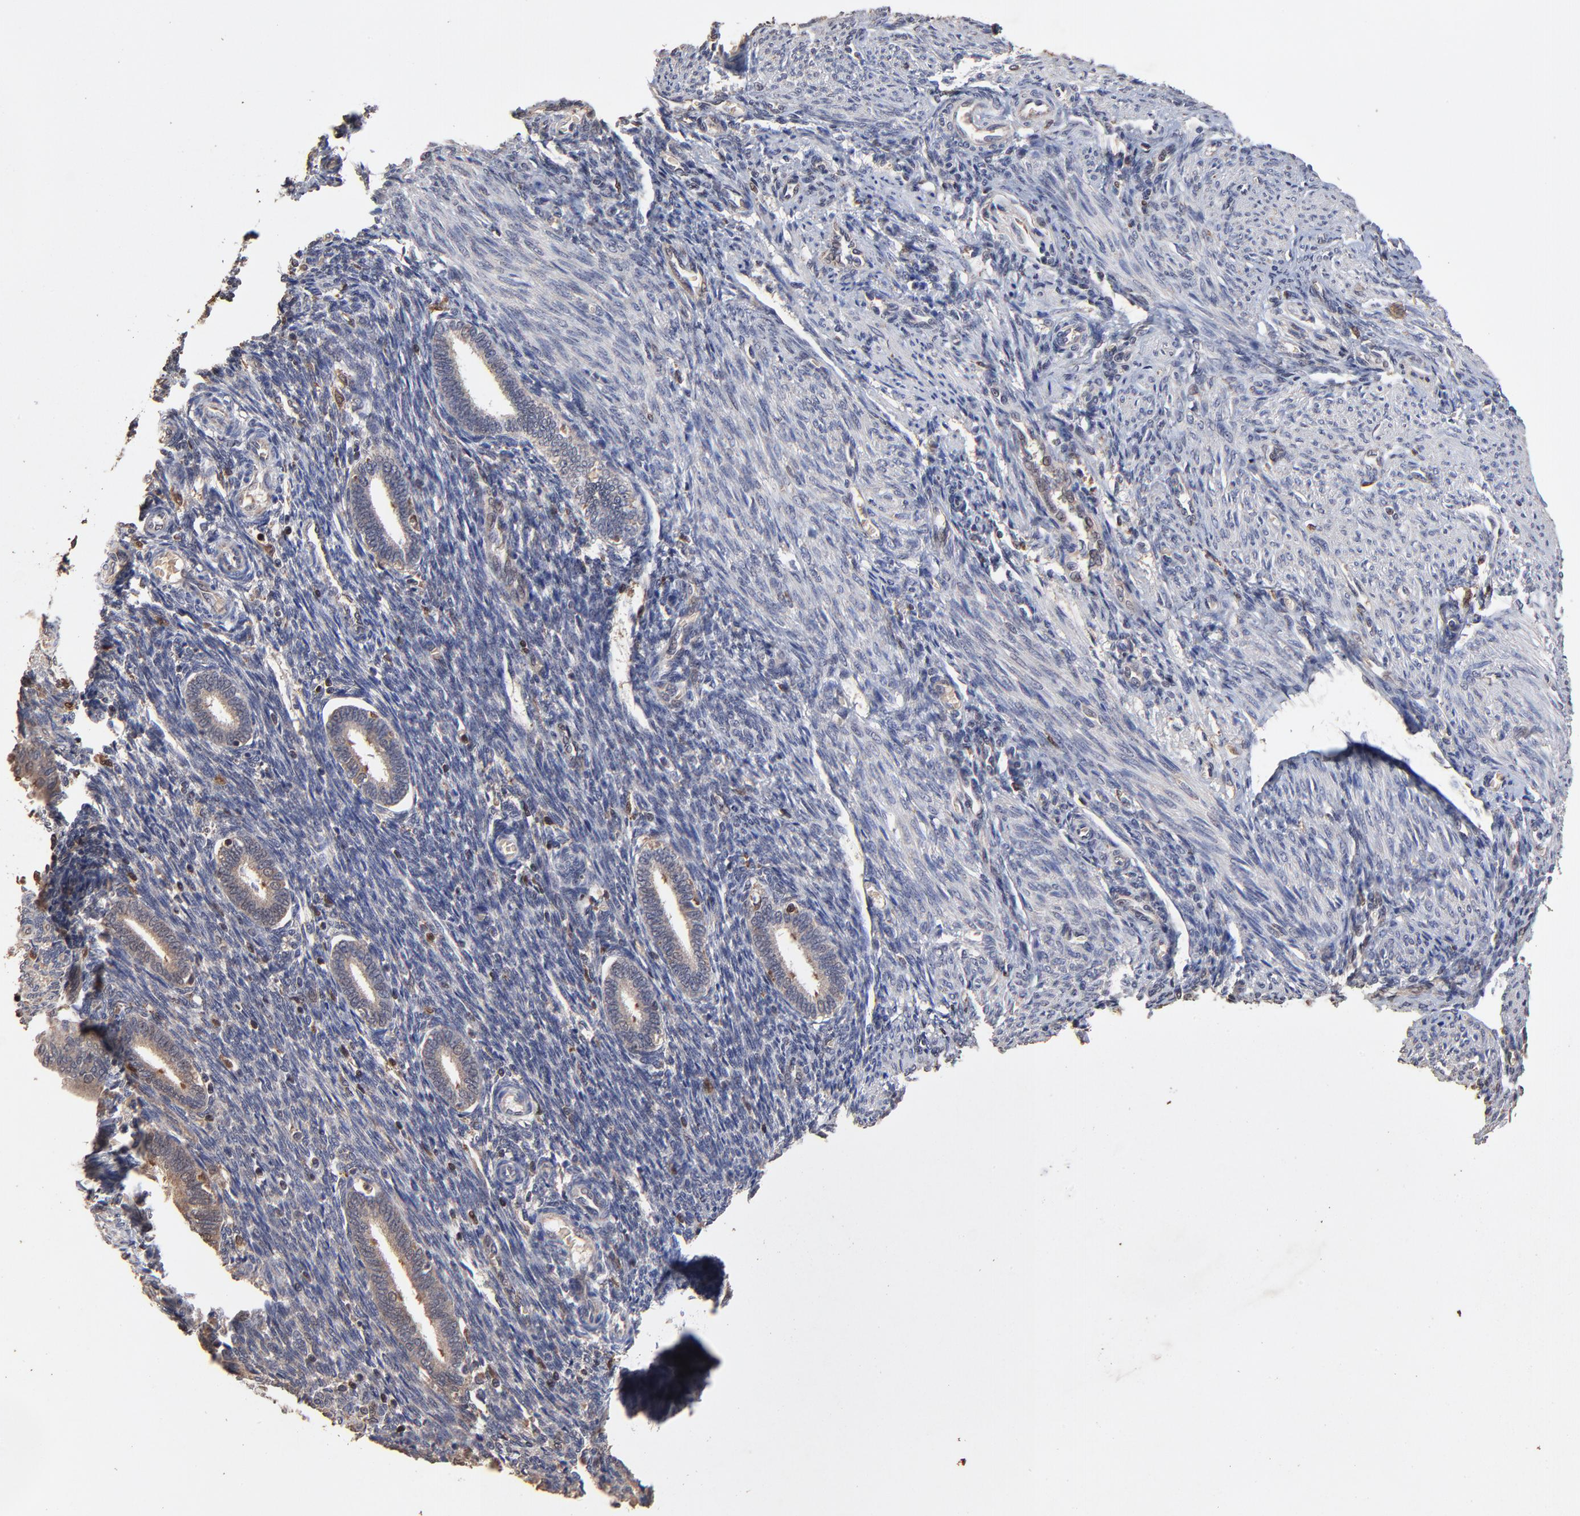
{"staining": {"intensity": "moderate", "quantity": "<25%", "location": "nuclear"}, "tissue": "endometrium", "cell_type": "Cells in endometrial stroma", "image_type": "normal", "snomed": [{"axis": "morphology", "description": "Normal tissue, NOS"}, {"axis": "topography", "description": "Endometrium"}], "caption": "Immunohistochemistry of benign endometrium reveals low levels of moderate nuclear expression in about <25% of cells in endometrial stroma. The protein of interest is shown in brown color, while the nuclei are stained blue.", "gene": "CASP1", "patient": {"sex": "female", "age": 27}}